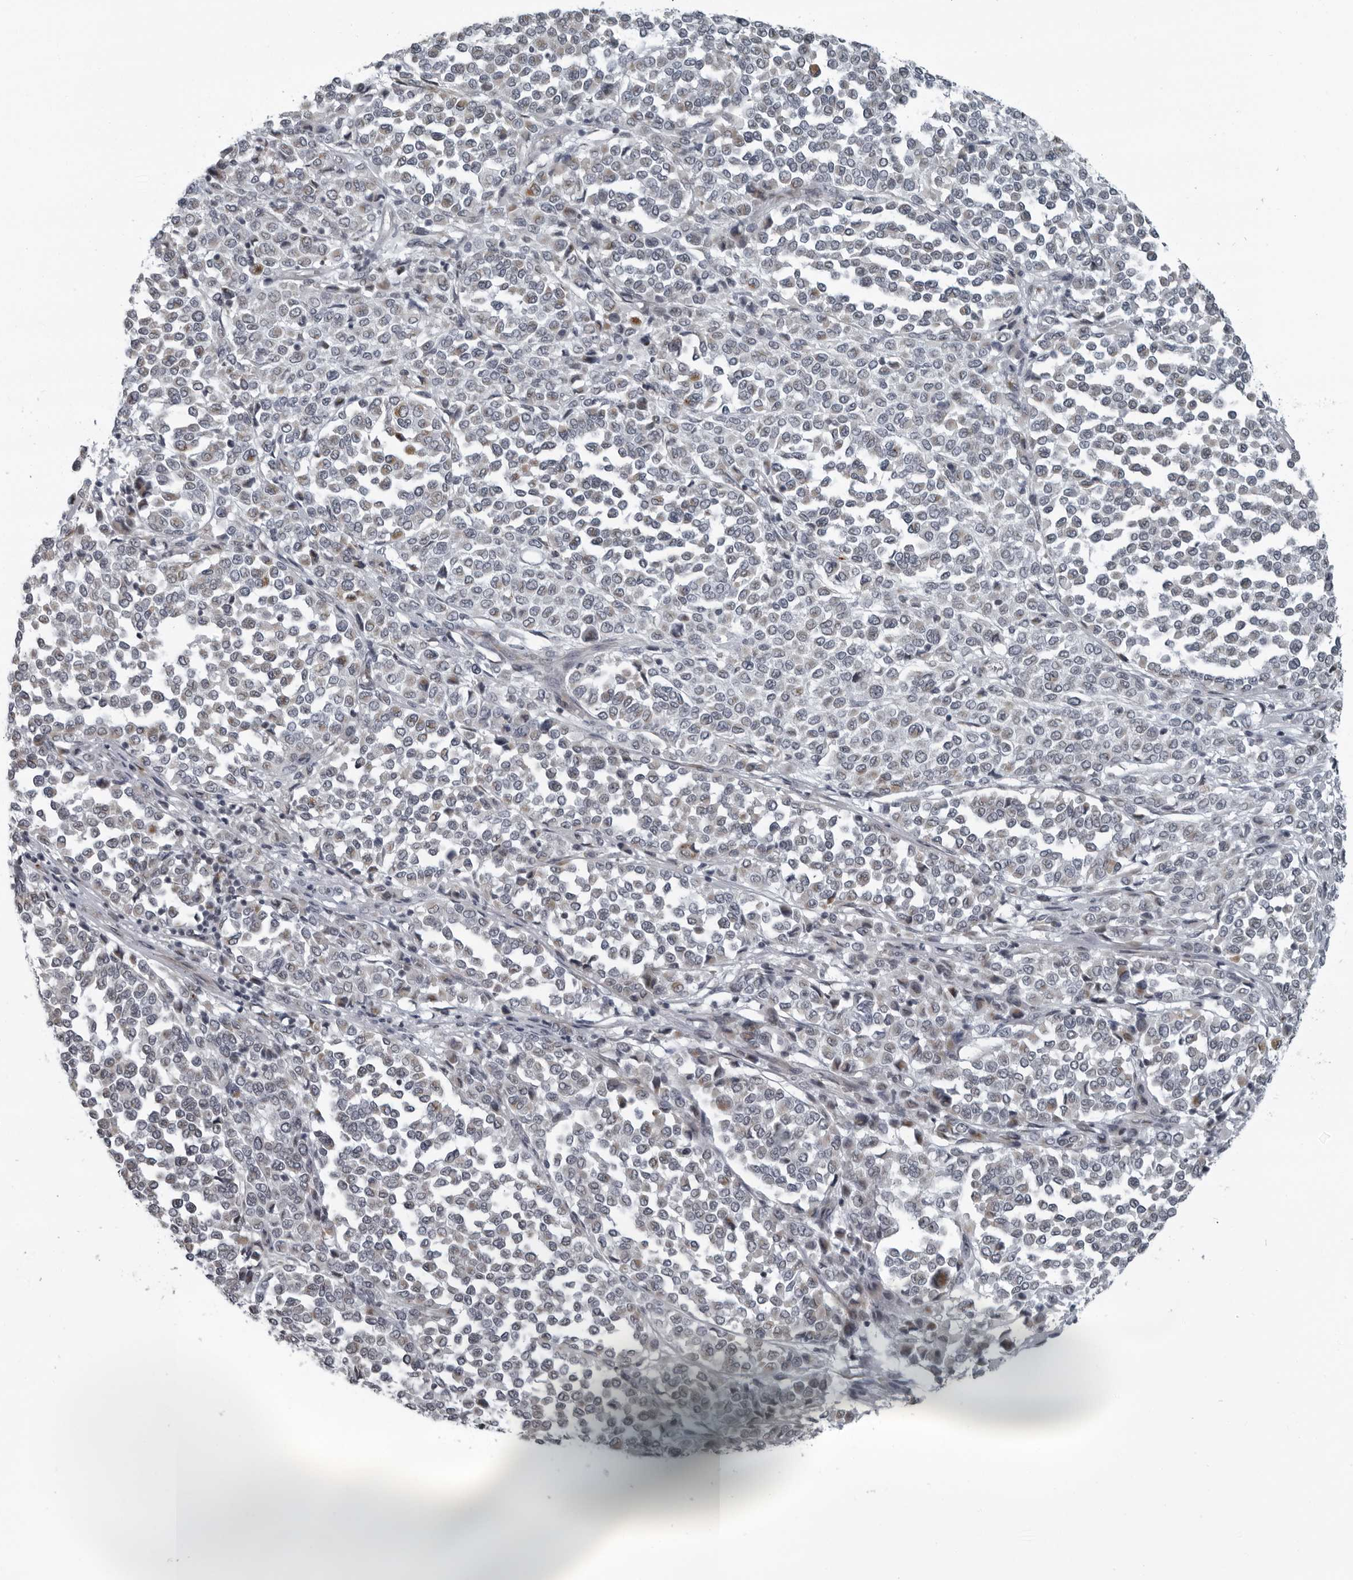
{"staining": {"intensity": "negative", "quantity": "none", "location": "none"}, "tissue": "melanoma", "cell_type": "Tumor cells", "image_type": "cancer", "snomed": [{"axis": "morphology", "description": "Malignant melanoma, Metastatic site"}, {"axis": "topography", "description": "Pancreas"}], "caption": "Immunohistochemical staining of malignant melanoma (metastatic site) exhibits no significant staining in tumor cells.", "gene": "RTCA", "patient": {"sex": "female", "age": 30}}